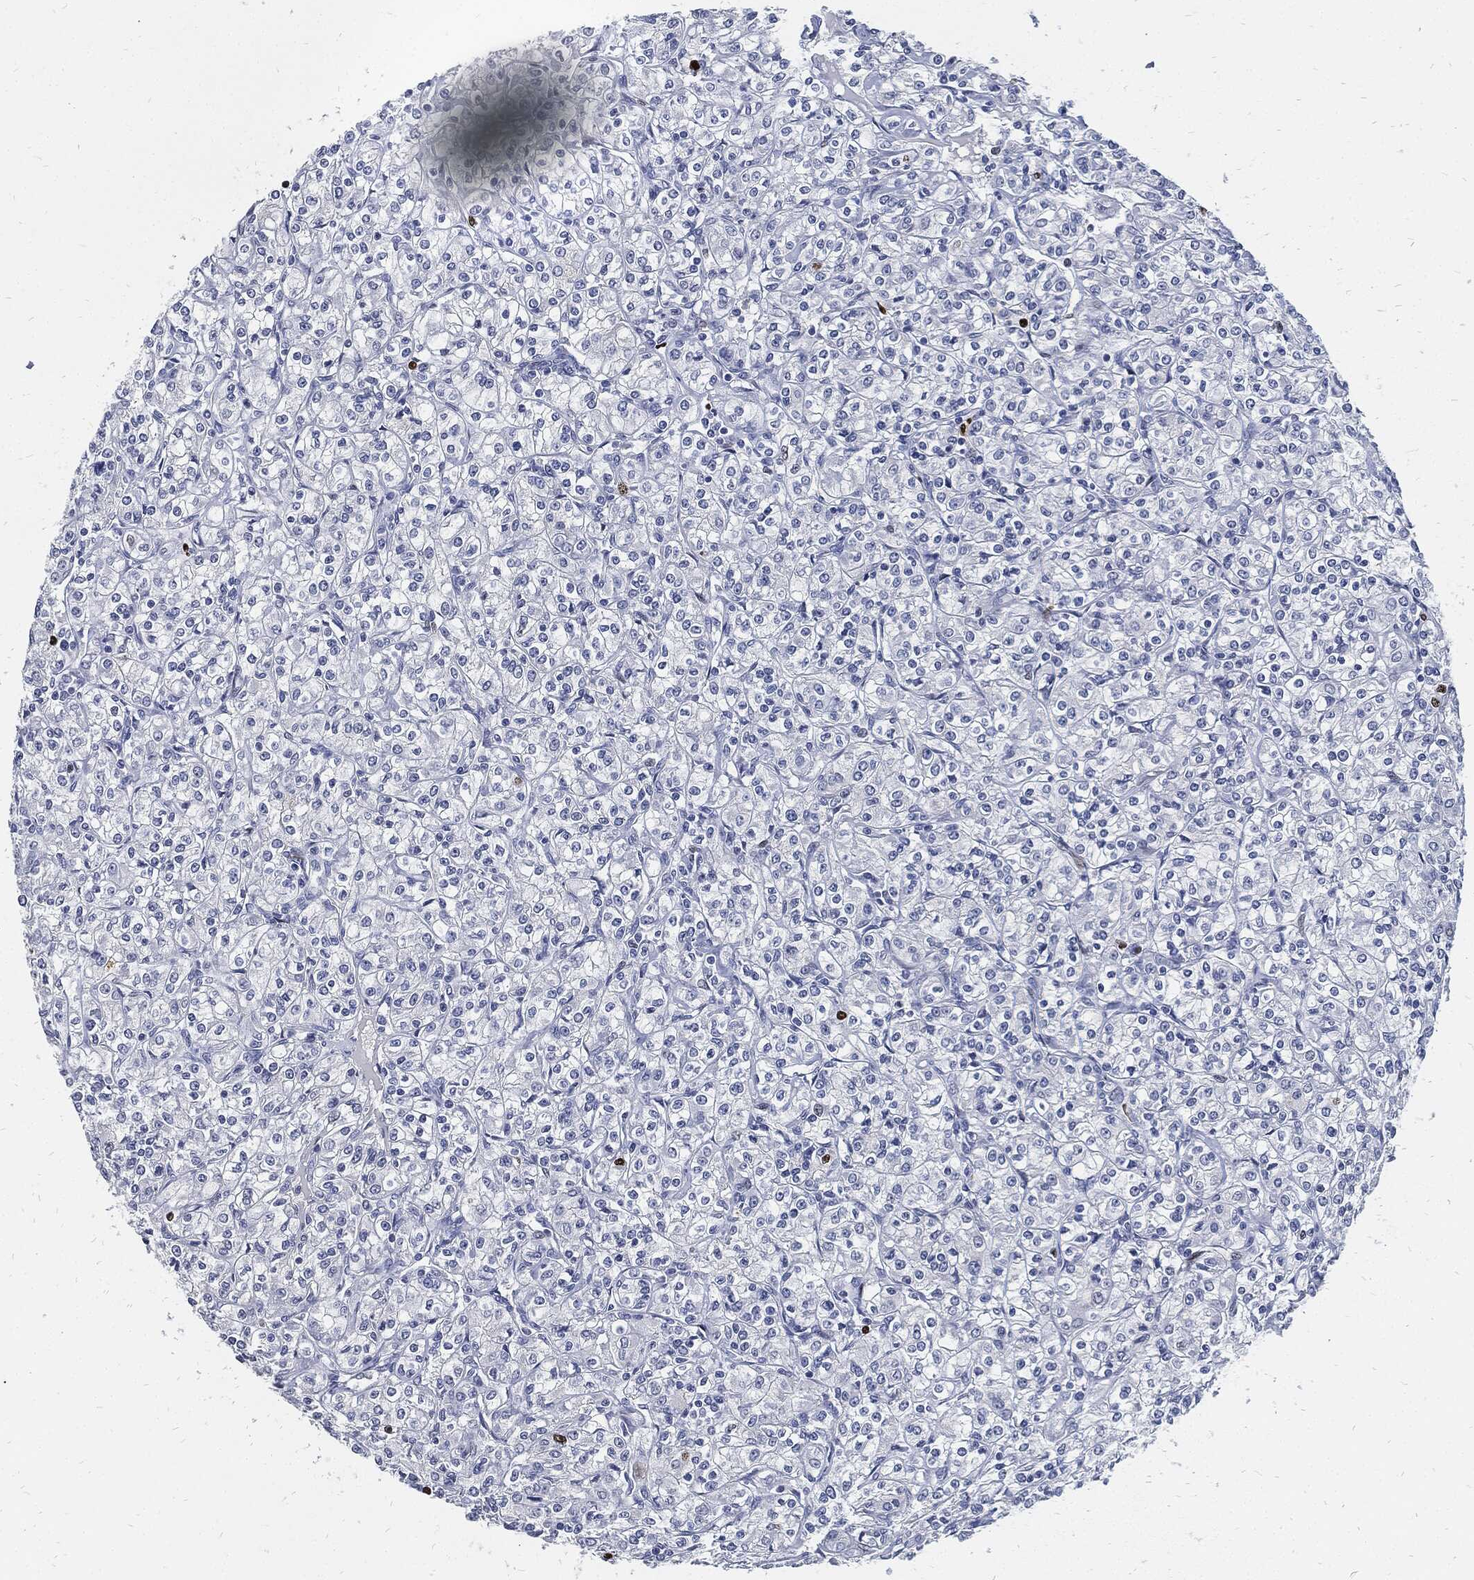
{"staining": {"intensity": "strong", "quantity": "<25%", "location": "nuclear"}, "tissue": "renal cancer", "cell_type": "Tumor cells", "image_type": "cancer", "snomed": [{"axis": "morphology", "description": "Adenocarcinoma, NOS"}, {"axis": "topography", "description": "Kidney"}], "caption": "Renal cancer (adenocarcinoma) tissue displays strong nuclear positivity in about <25% of tumor cells, visualized by immunohistochemistry.", "gene": "MKI67", "patient": {"sex": "male", "age": 77}}